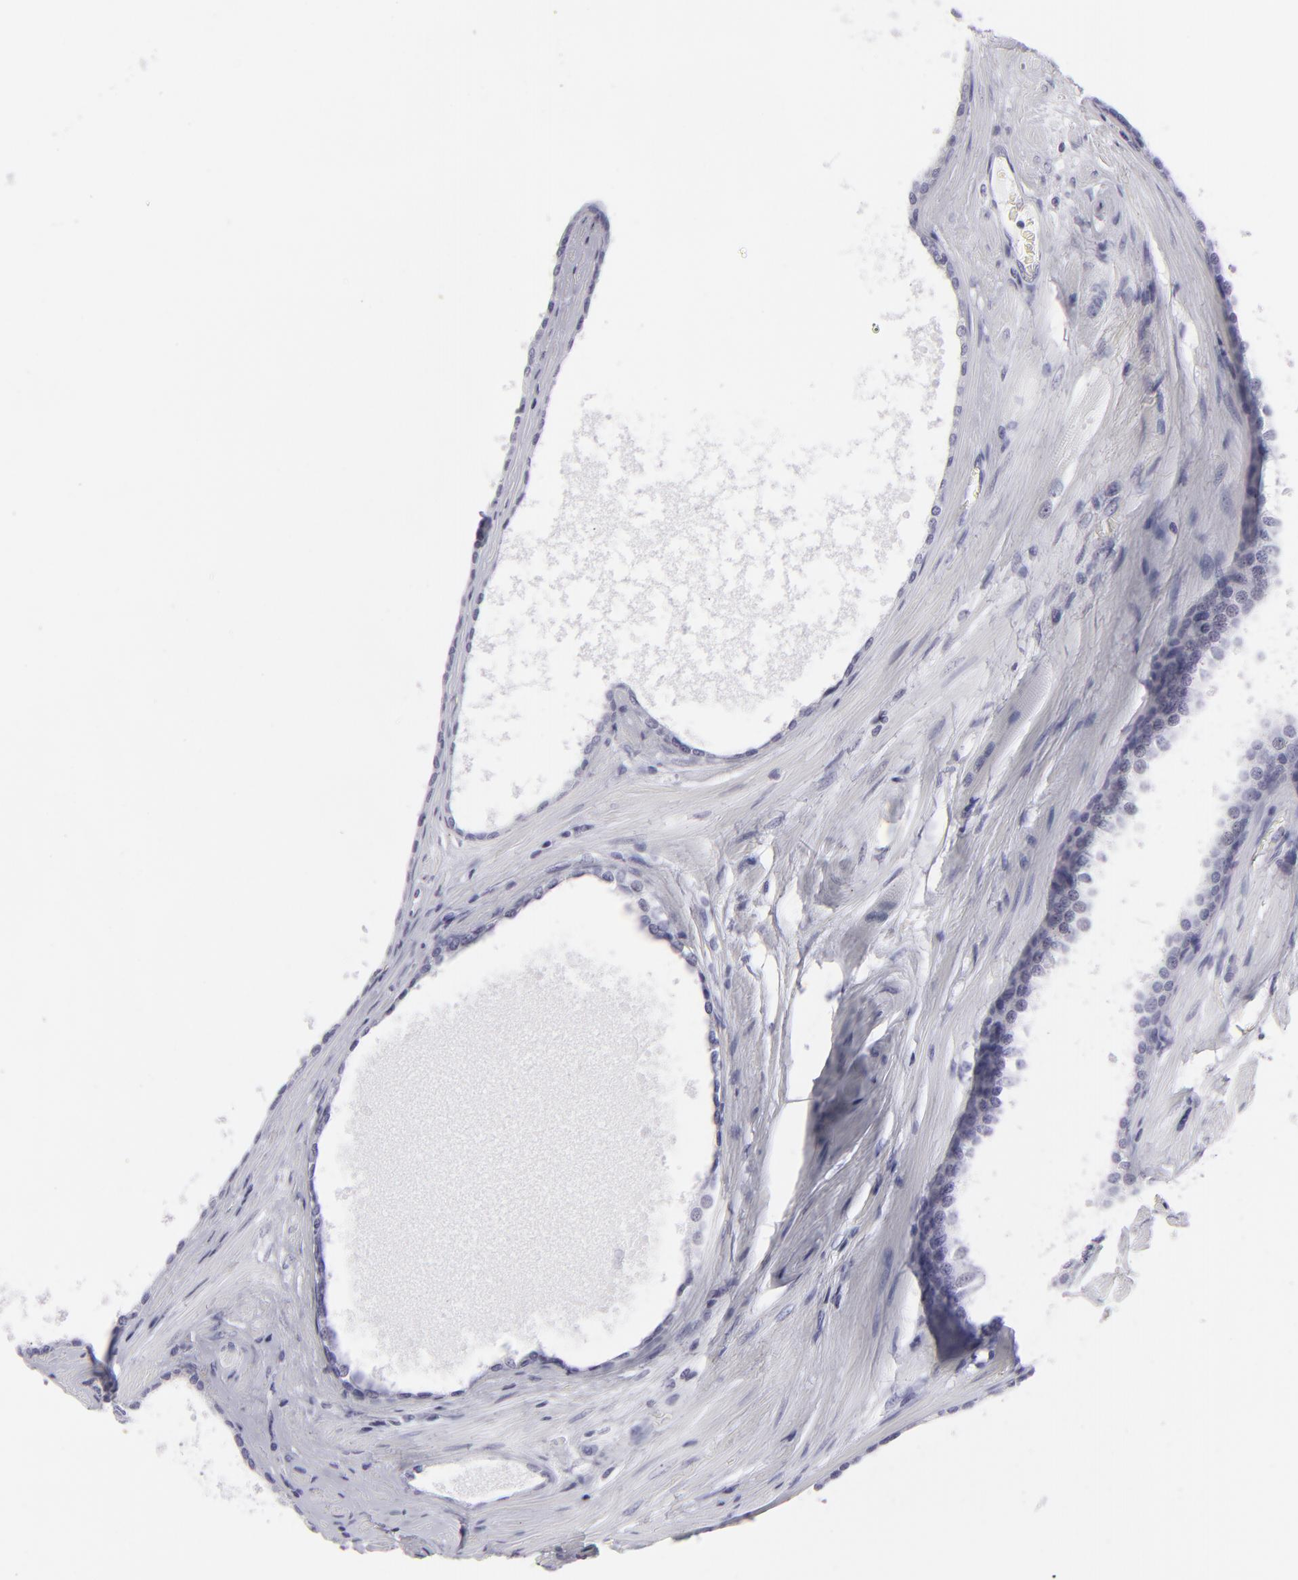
{"staining": {"intensity": "negative", "quantity": "none", "location": "none"}, "tissue": "prostate cancer", "cell_type": "Tumor cells", "image_type": "cancer", "snomed": [{"axis": "morphology", "description": "Adenocarcinoma, High grade"}, {"axis": "topography", "description": "Prostate"}], "caption": "Histopathology image shows no significant protein staining in tumor cells of adenocarcinoma (high-grade) (prostate).", "gene": "KRT1", "patient": {"sex": "male", "age": 71}}